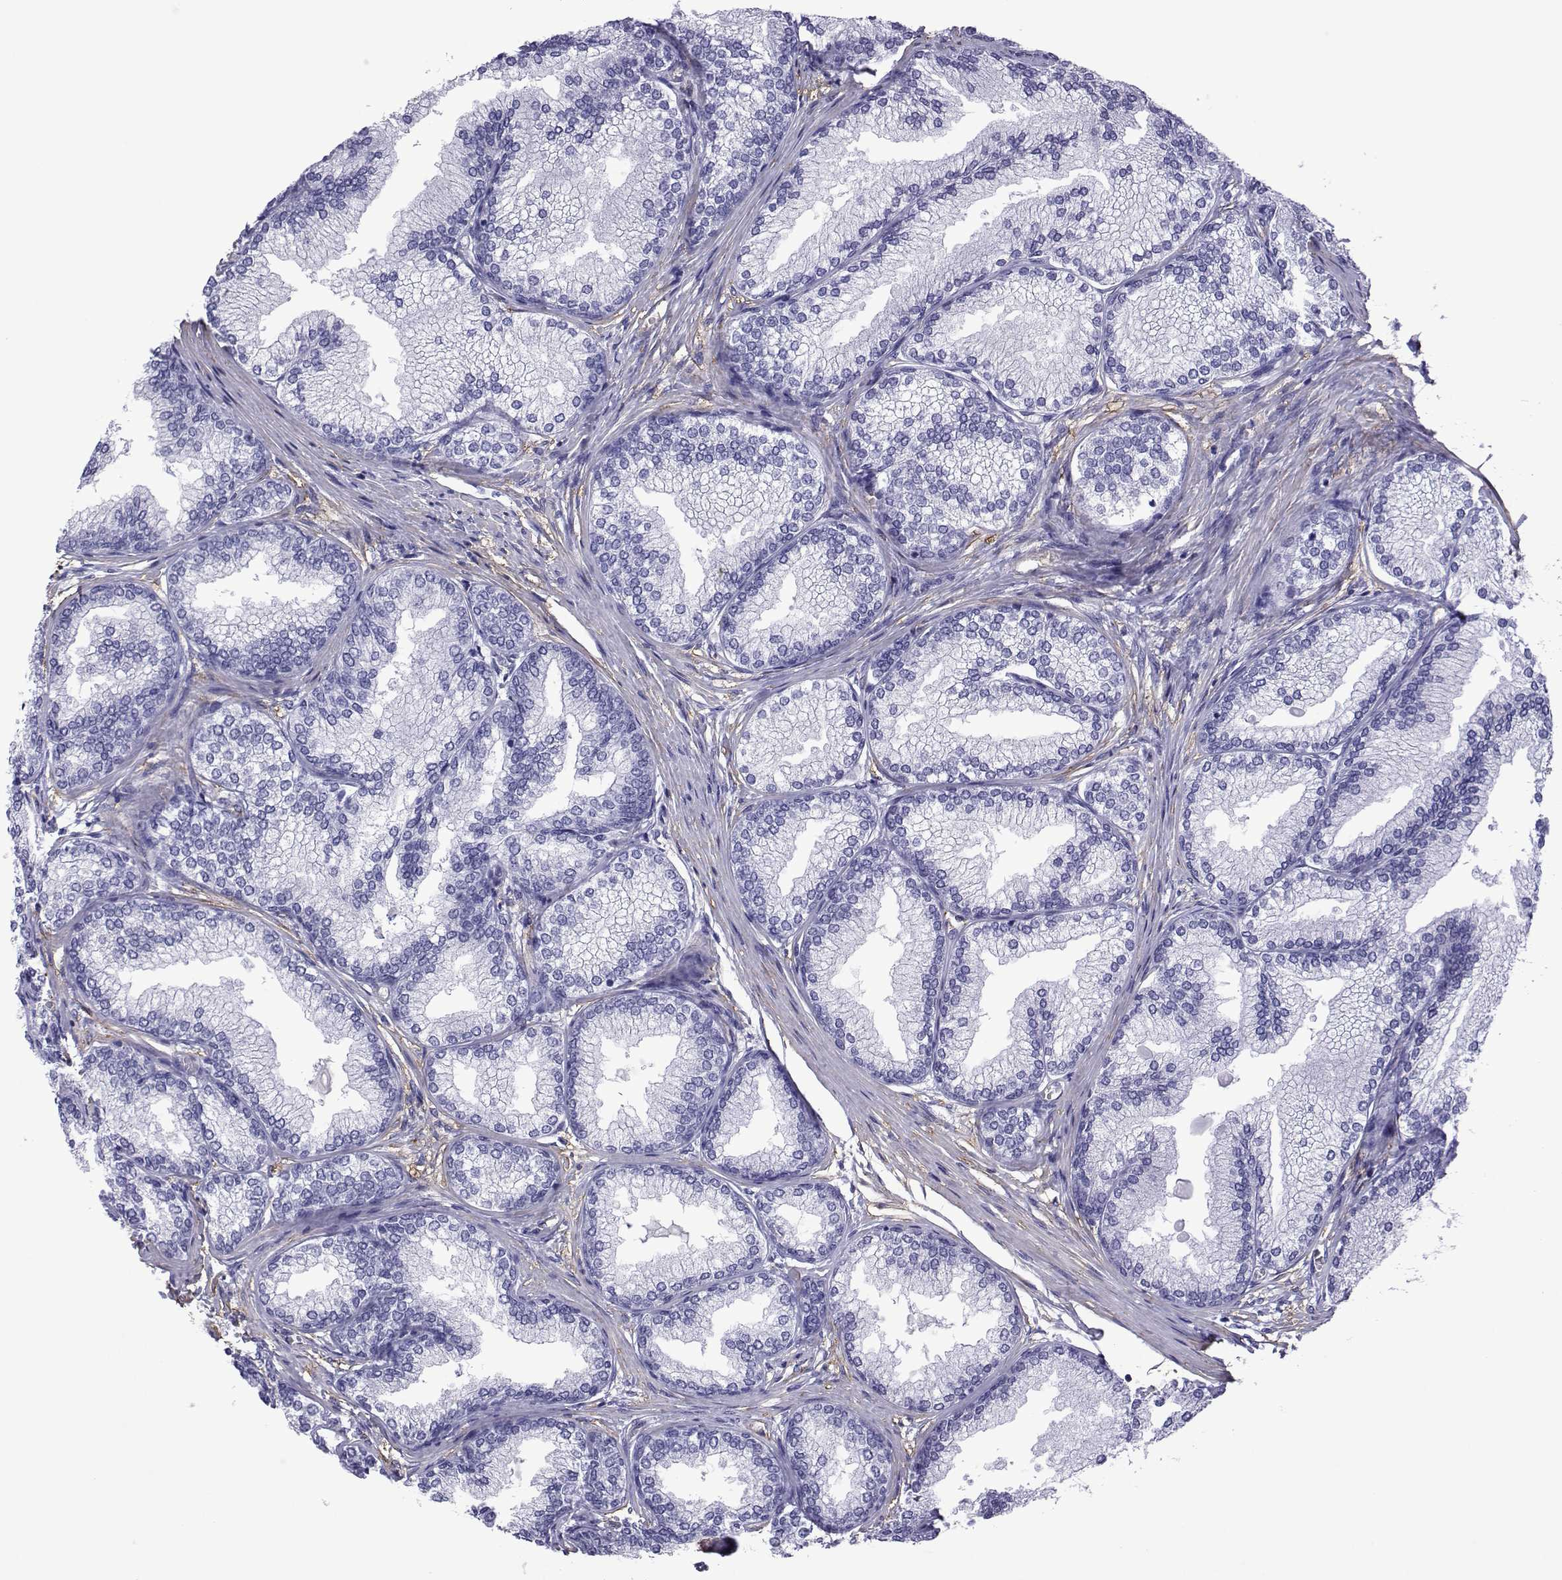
{"staining": {"intensity": "negative", "quantity": "none", "location": "none"}, "tissue": "prostate", "cell_type": "Glandular cells", "image_type": "normal", "snomed": [{"axis": "morphology", "description": "Normal tissue, NOS"}, {"axis": "topography", "description": "Prostate"}], "caption": "Immunohistochemical staining of normal human prostate shows no significant positivity in glandular cells. The staining is performed using DAB (3,3'-diaminobenzidine) brown chromogen with nuclei counter-stained in using hematoxylin.", "gene": "SPANXA1", "patient": {"sex": "male", "age": 72}}